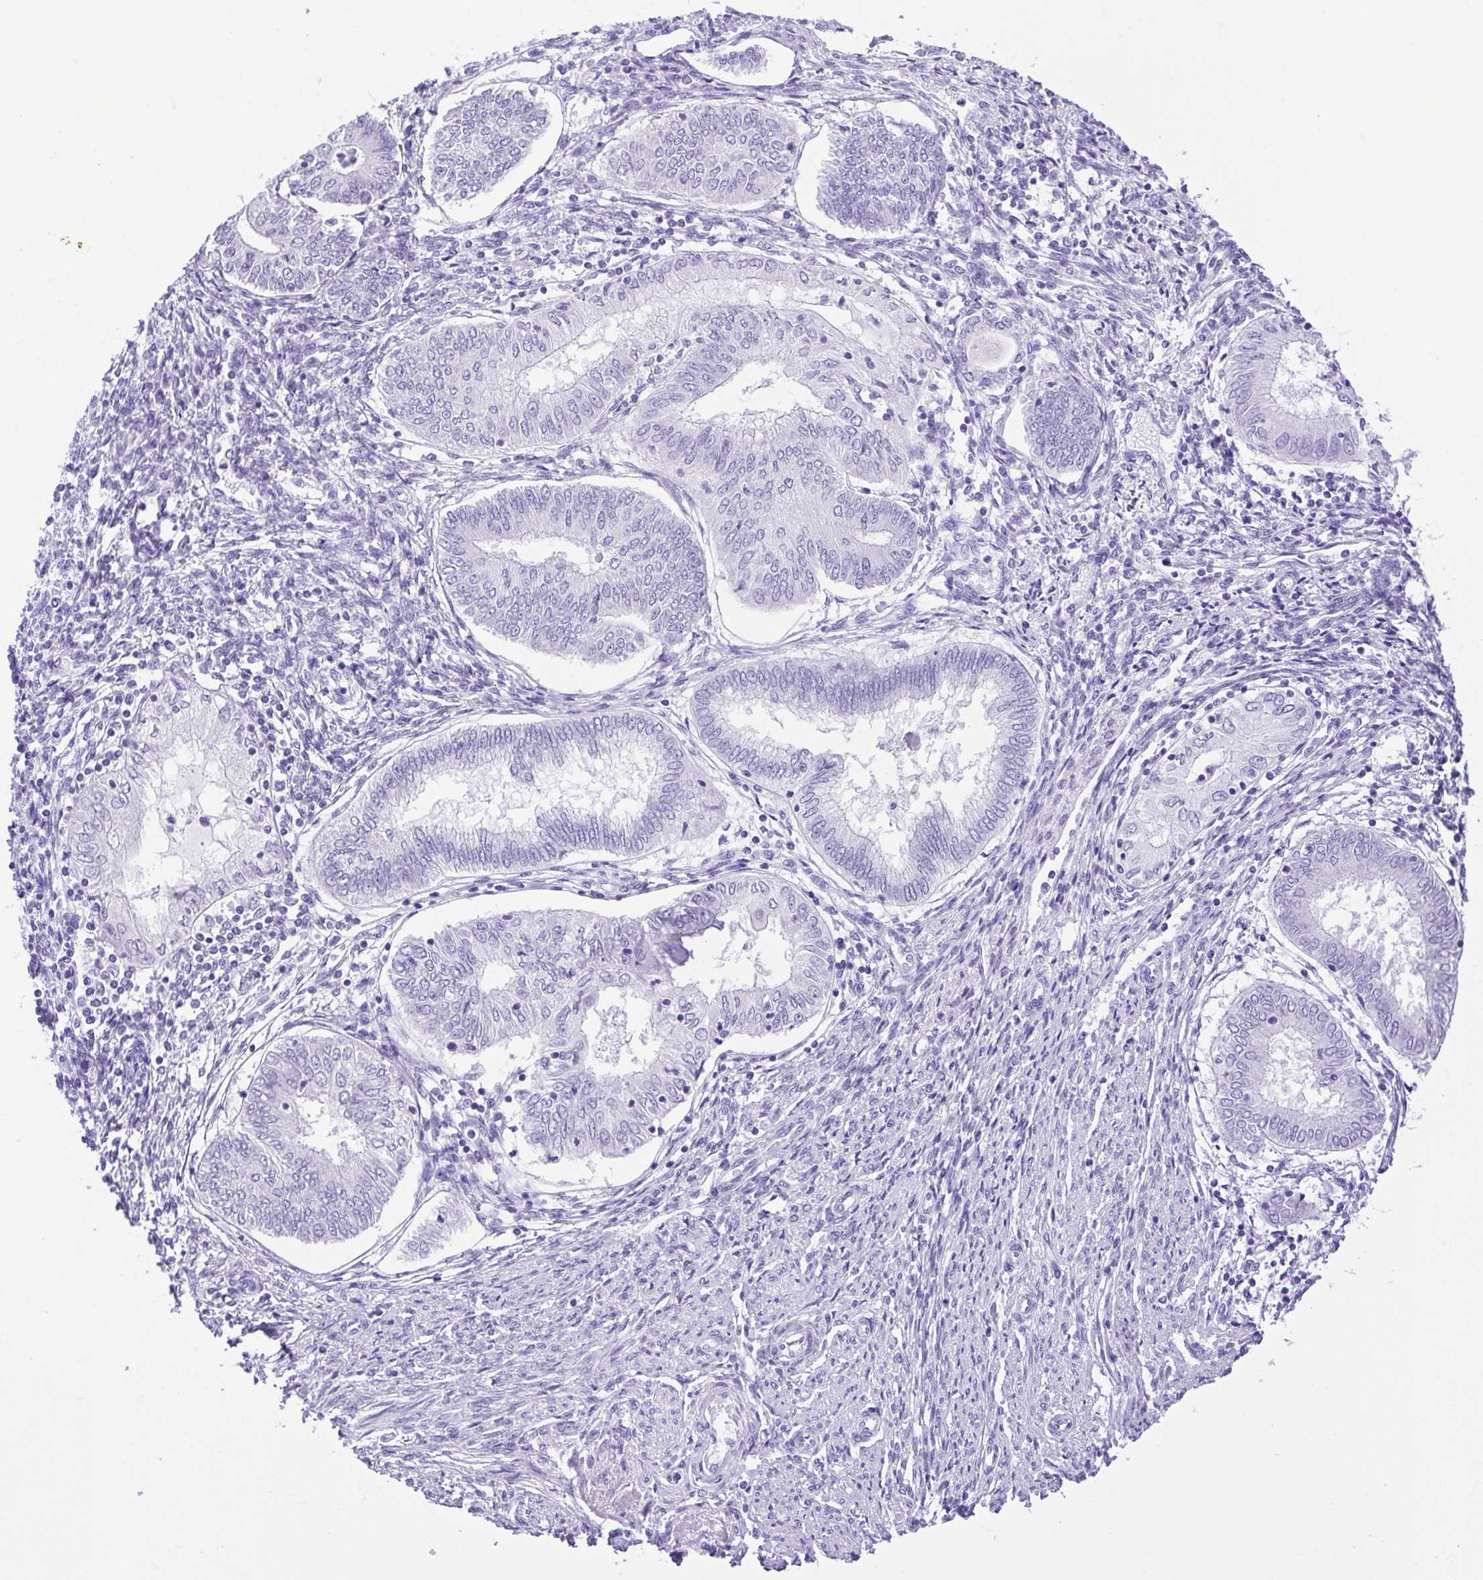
{"staining": {"intensity": "negative", "quantity": "none", "location": "none"}, "tissue": "endometrial cancer", "cell_type": "Tumor cells", "image_type": "cancer", "snomed": [{"axis": "morphology", "description": "Adenocarcinoma, NOS"}, {"axis": "topography", "description": "Endometrium"}], "caption": "High power microscopy photomicrograph of an immunohistochemistry photomicrograph of endometrial cancer, revealing no significant expression in tumor cells.", "gene": "CDSN", "patient": {"sex": "female", "age": 68}}